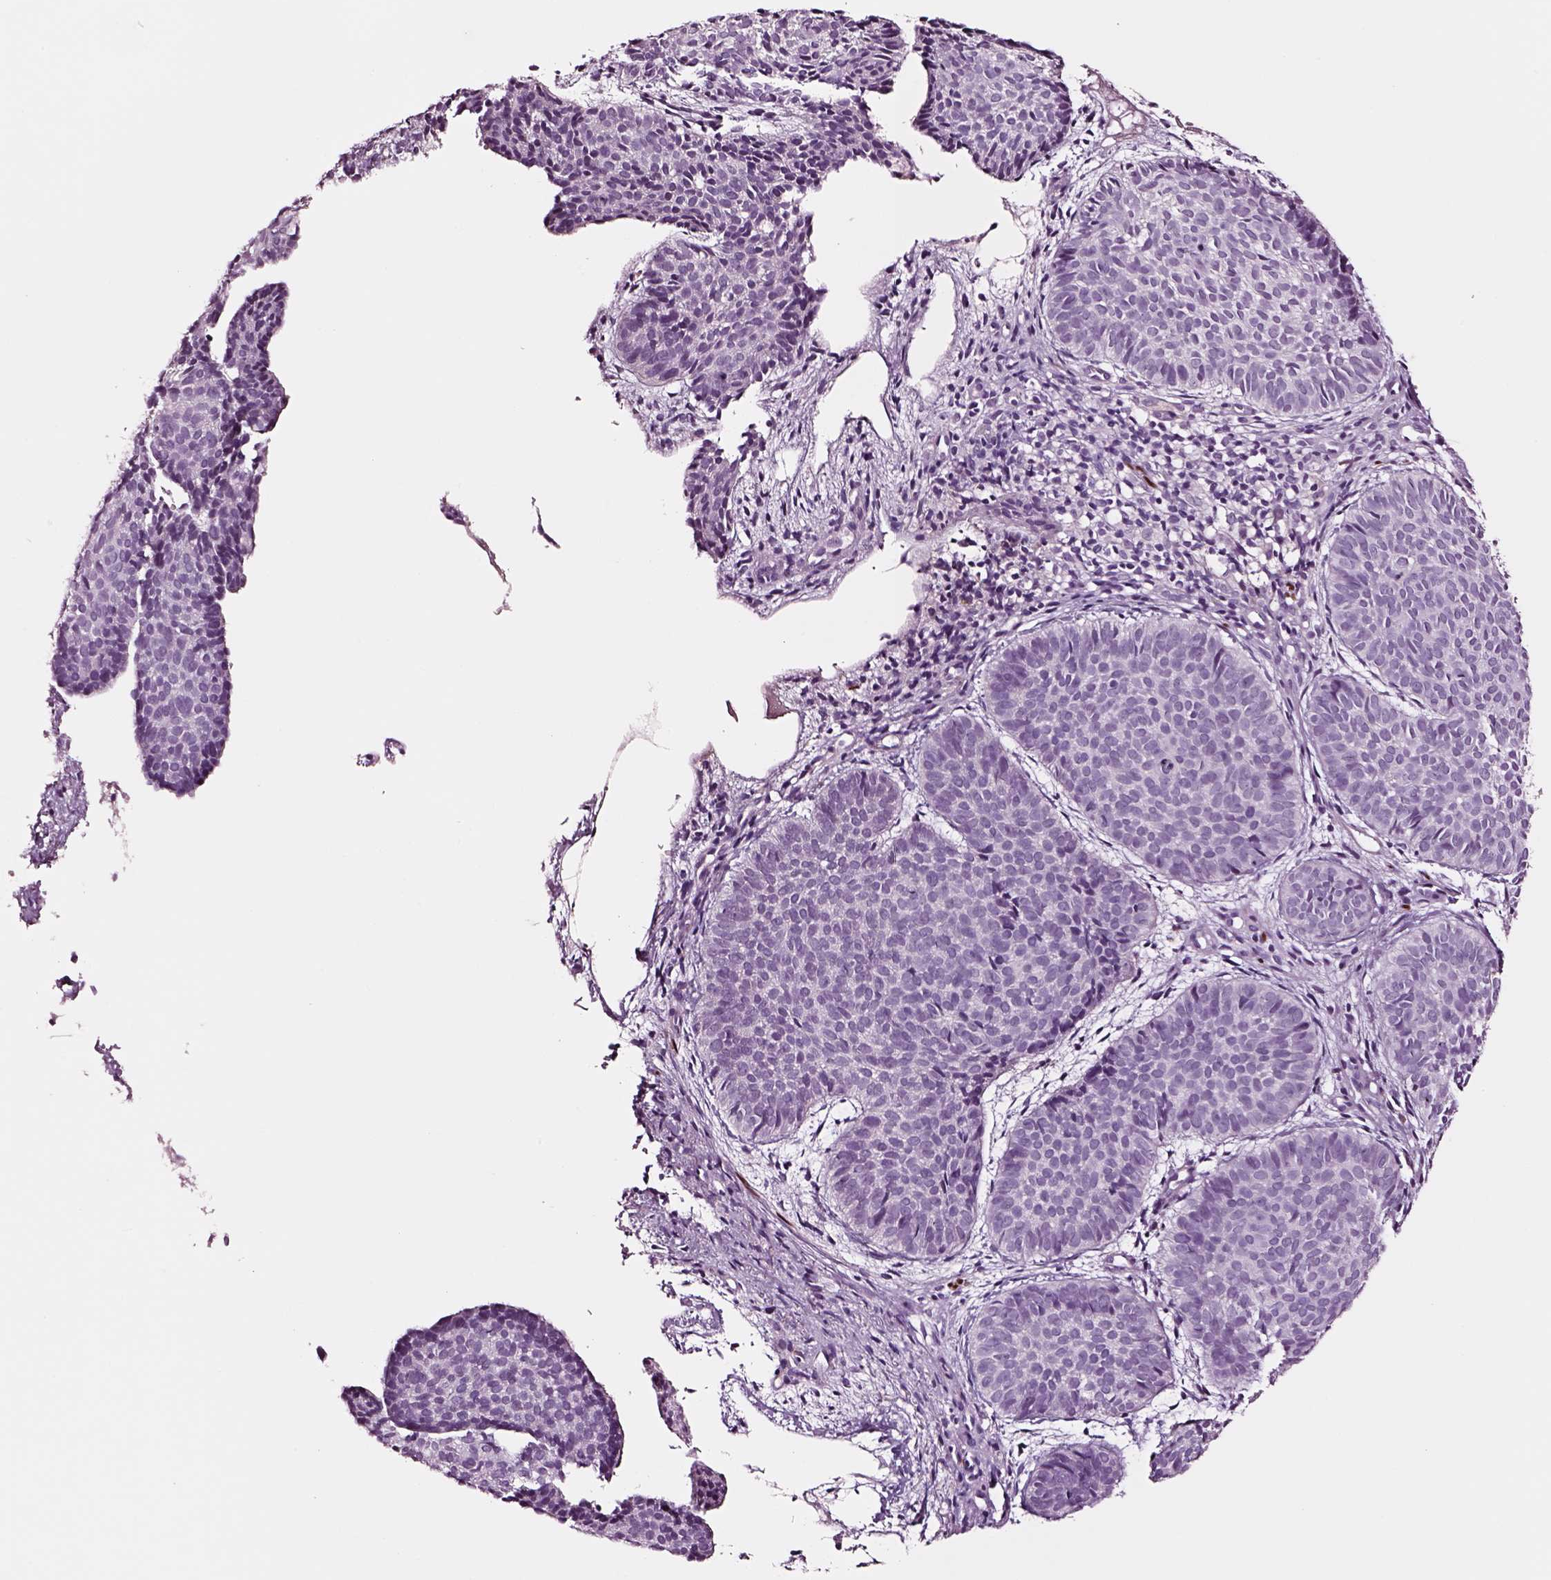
{"staining": {"intensity": "negative", "quantity": "none", "location": "none"}, "tissue": "skin cancer", "cell_type": "Tumor cells", "image_type": "cancer", "snomed": [{"axis": "morphology", "description": "Basal cell carcinoma"}, {"axis": "topography", "description": "Skin"}], "caption": "A high-resolution photomicrograph shows immunohistochemistry (IHC) staining of basal cell carcinoma (skin), which exhibits no significant expression in tumor cells.", "gene": "SOX10", "patient": {"sex": "male", "age": 57}}